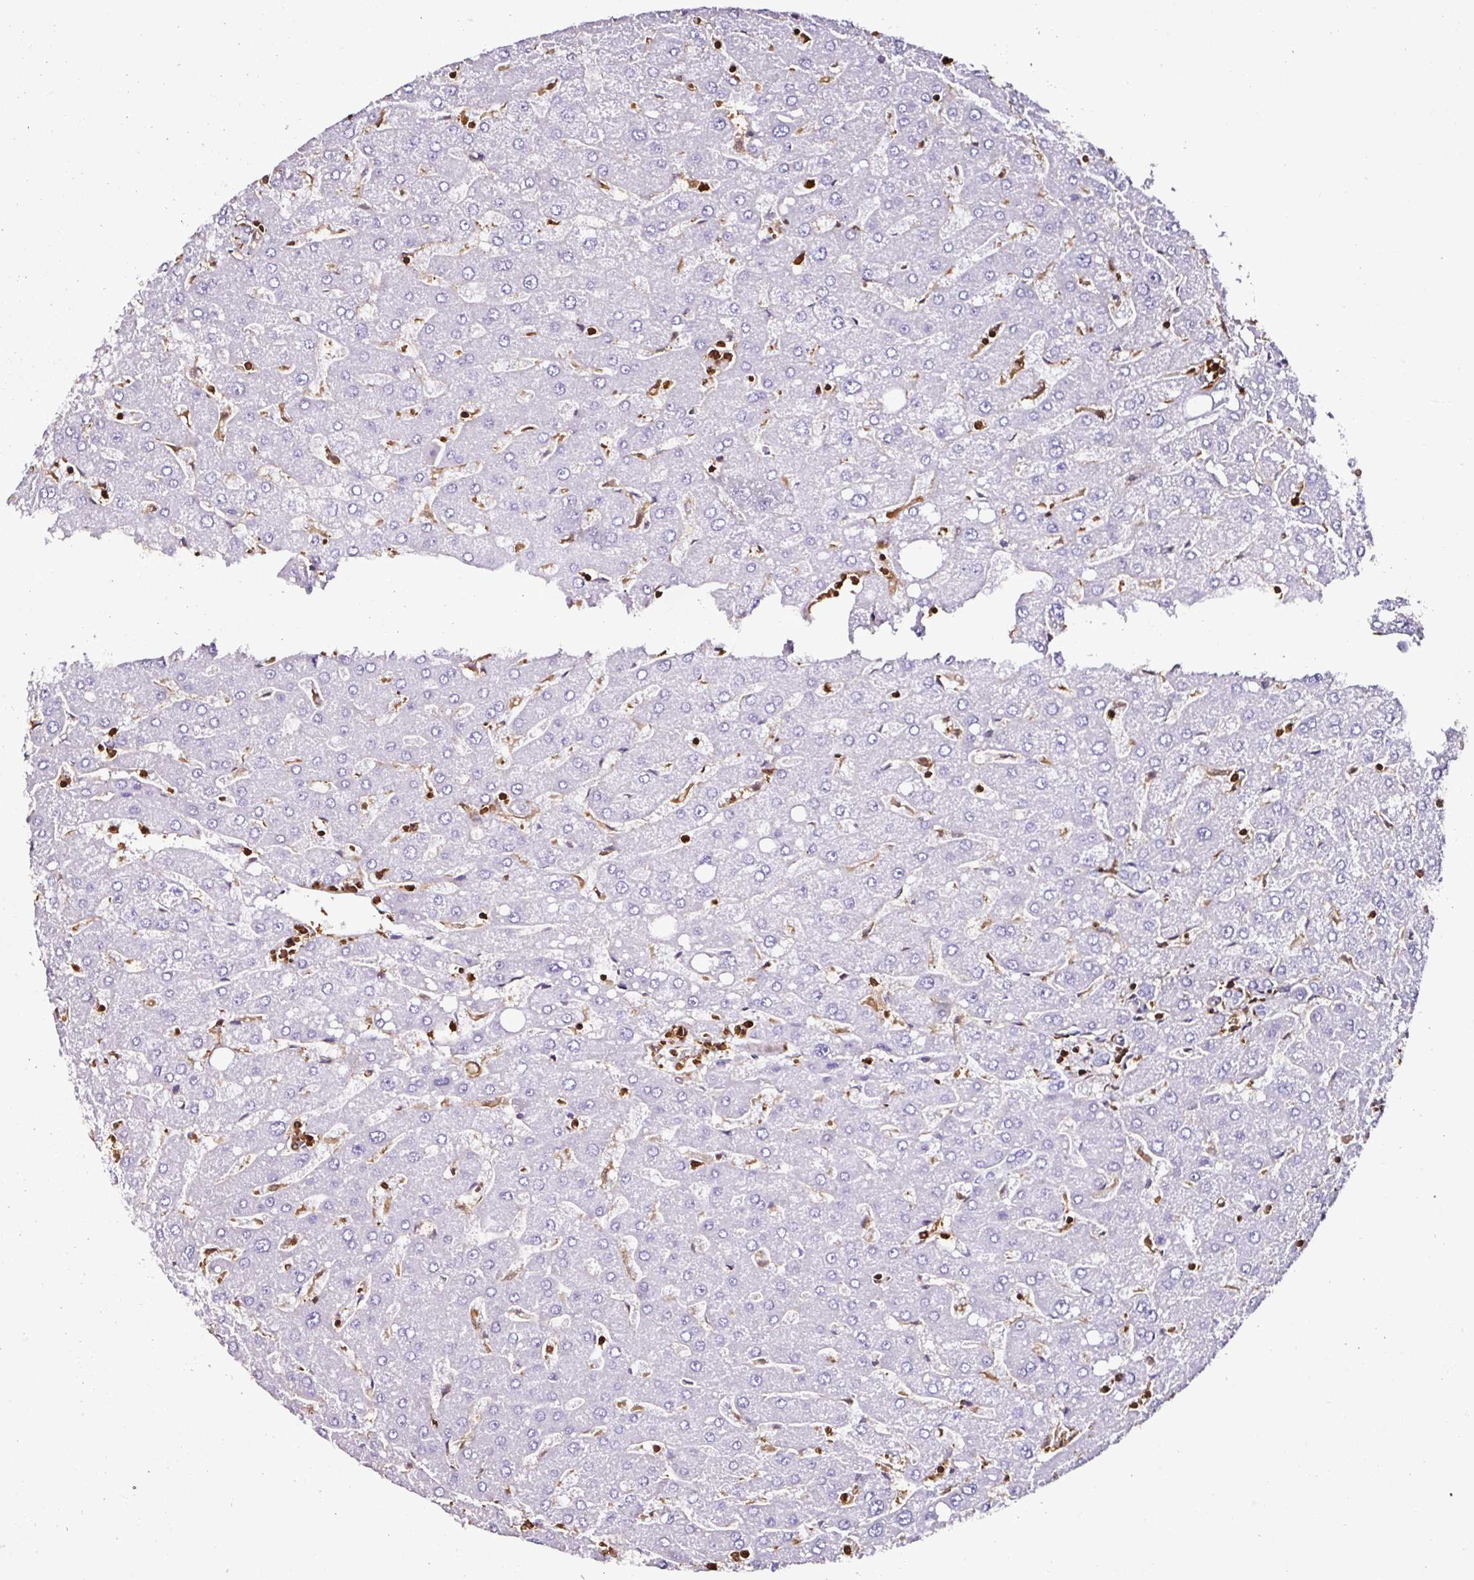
{"staining": {"intensity": "negative", "quantity": "none", "location": "none"}, "tissue": "liver", "cell_type": "Cholangiocytes", "image_type": "normal", "snomed": [{"axis": "morphology", "description": "Normal tissue, NOS"}, {"axis": "topography", "description": "Liver"}], "caption": "Immunohistochemistry of benign liver demonstrates no staining in cholangiocytes.", "gene": "ARHGDIB", "patient": {"sex": "male", "age": 67}}